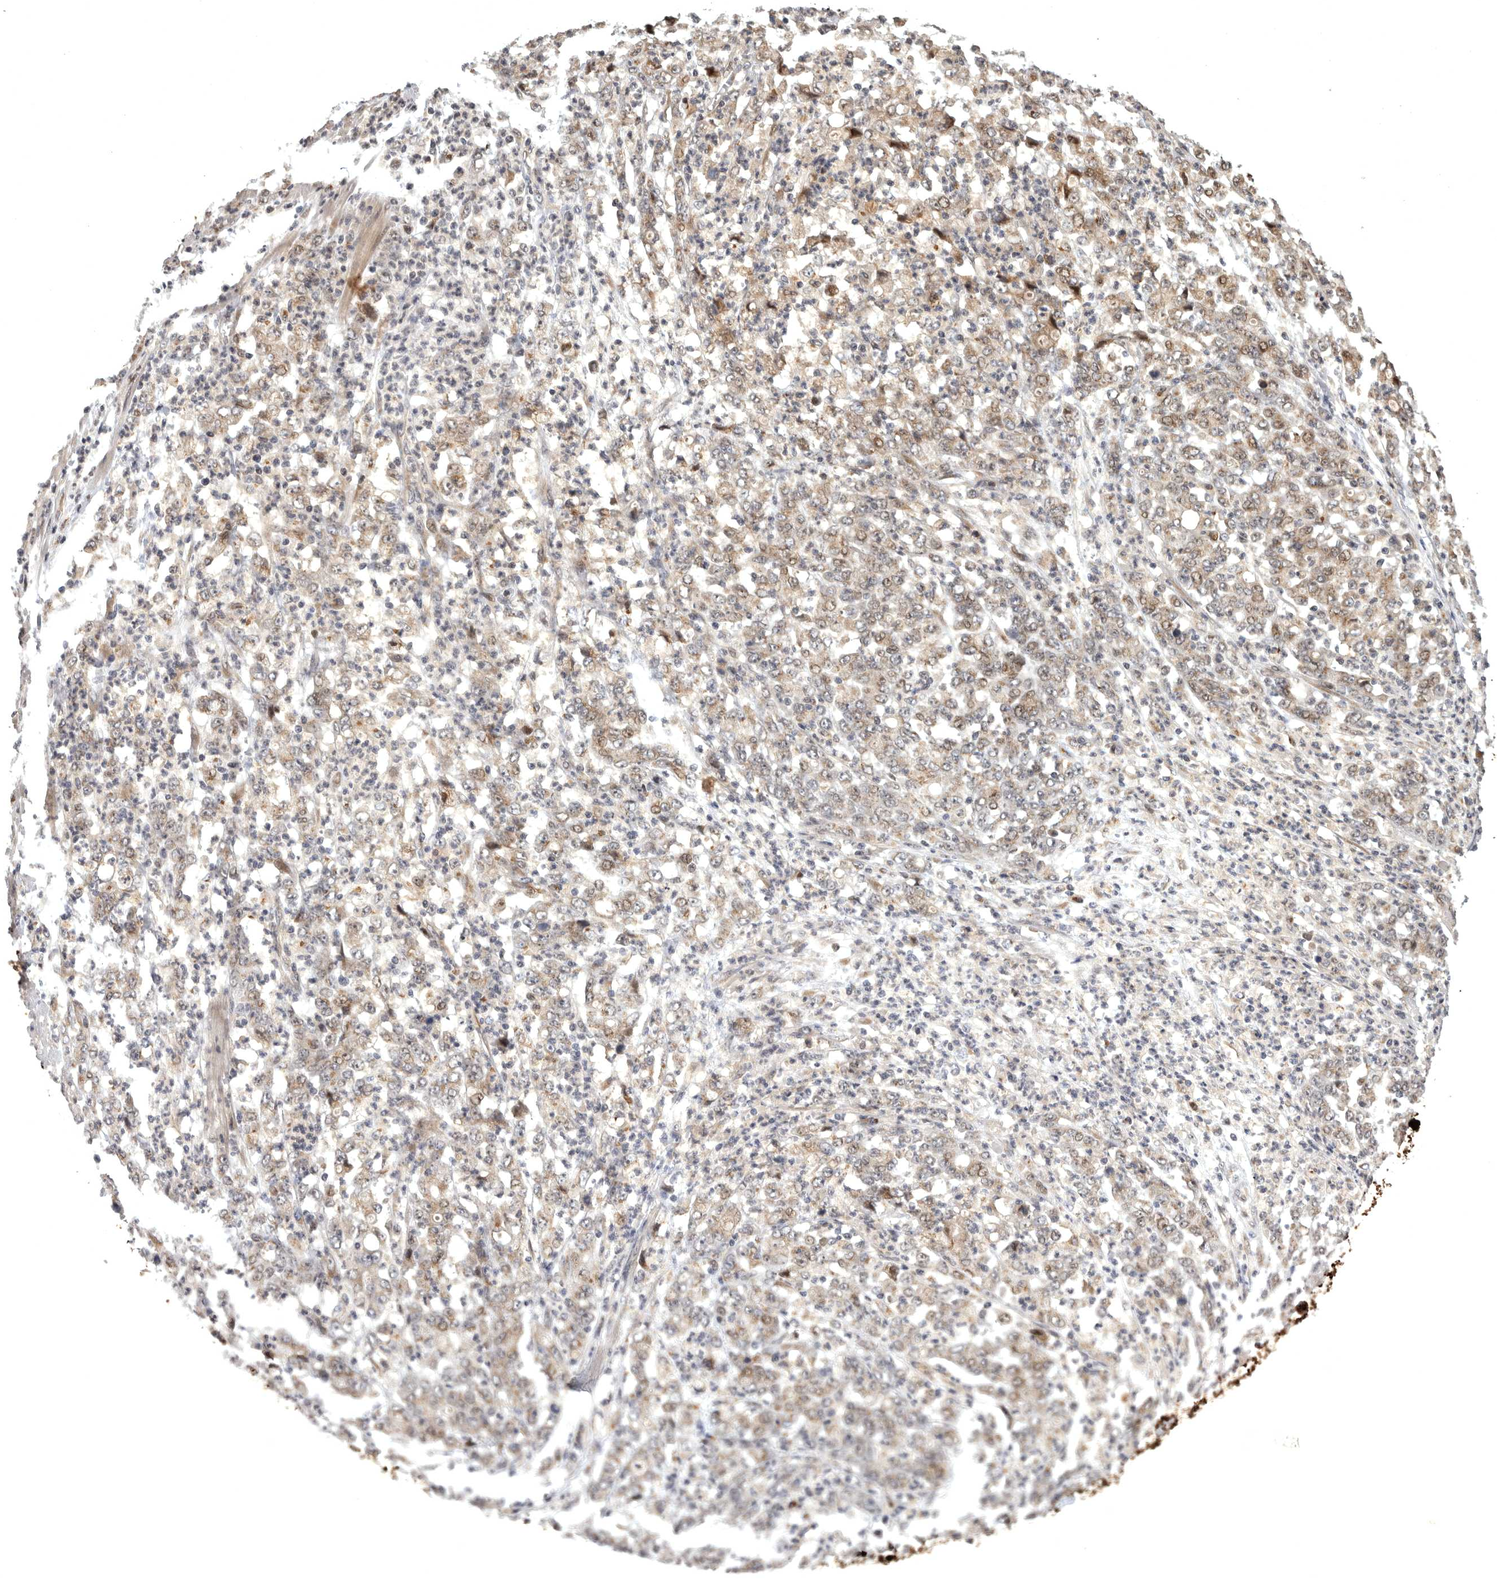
{"staining": {"intensity": "weak", "quantity": "25%-75%", "location": "cytoplasmic/membranous"}, "tissue": "stomach cancer", "cell_type": "Tumor cells", "image_type": "cancer", "snomed": [{"axis": "morphology", "description": "Adenocarcinoma, NOS"}, {"axis": "topography", "description": "Stomach, lower"}], "caption": "Stomach cancer was stained to show a protein in brown. There is low levels of weak cytoplasmic/membranous positivity in about 25%-75% of tumor cells.", "gene": "MAN2A1", "patient": {"sex": "female", "age": 71}}